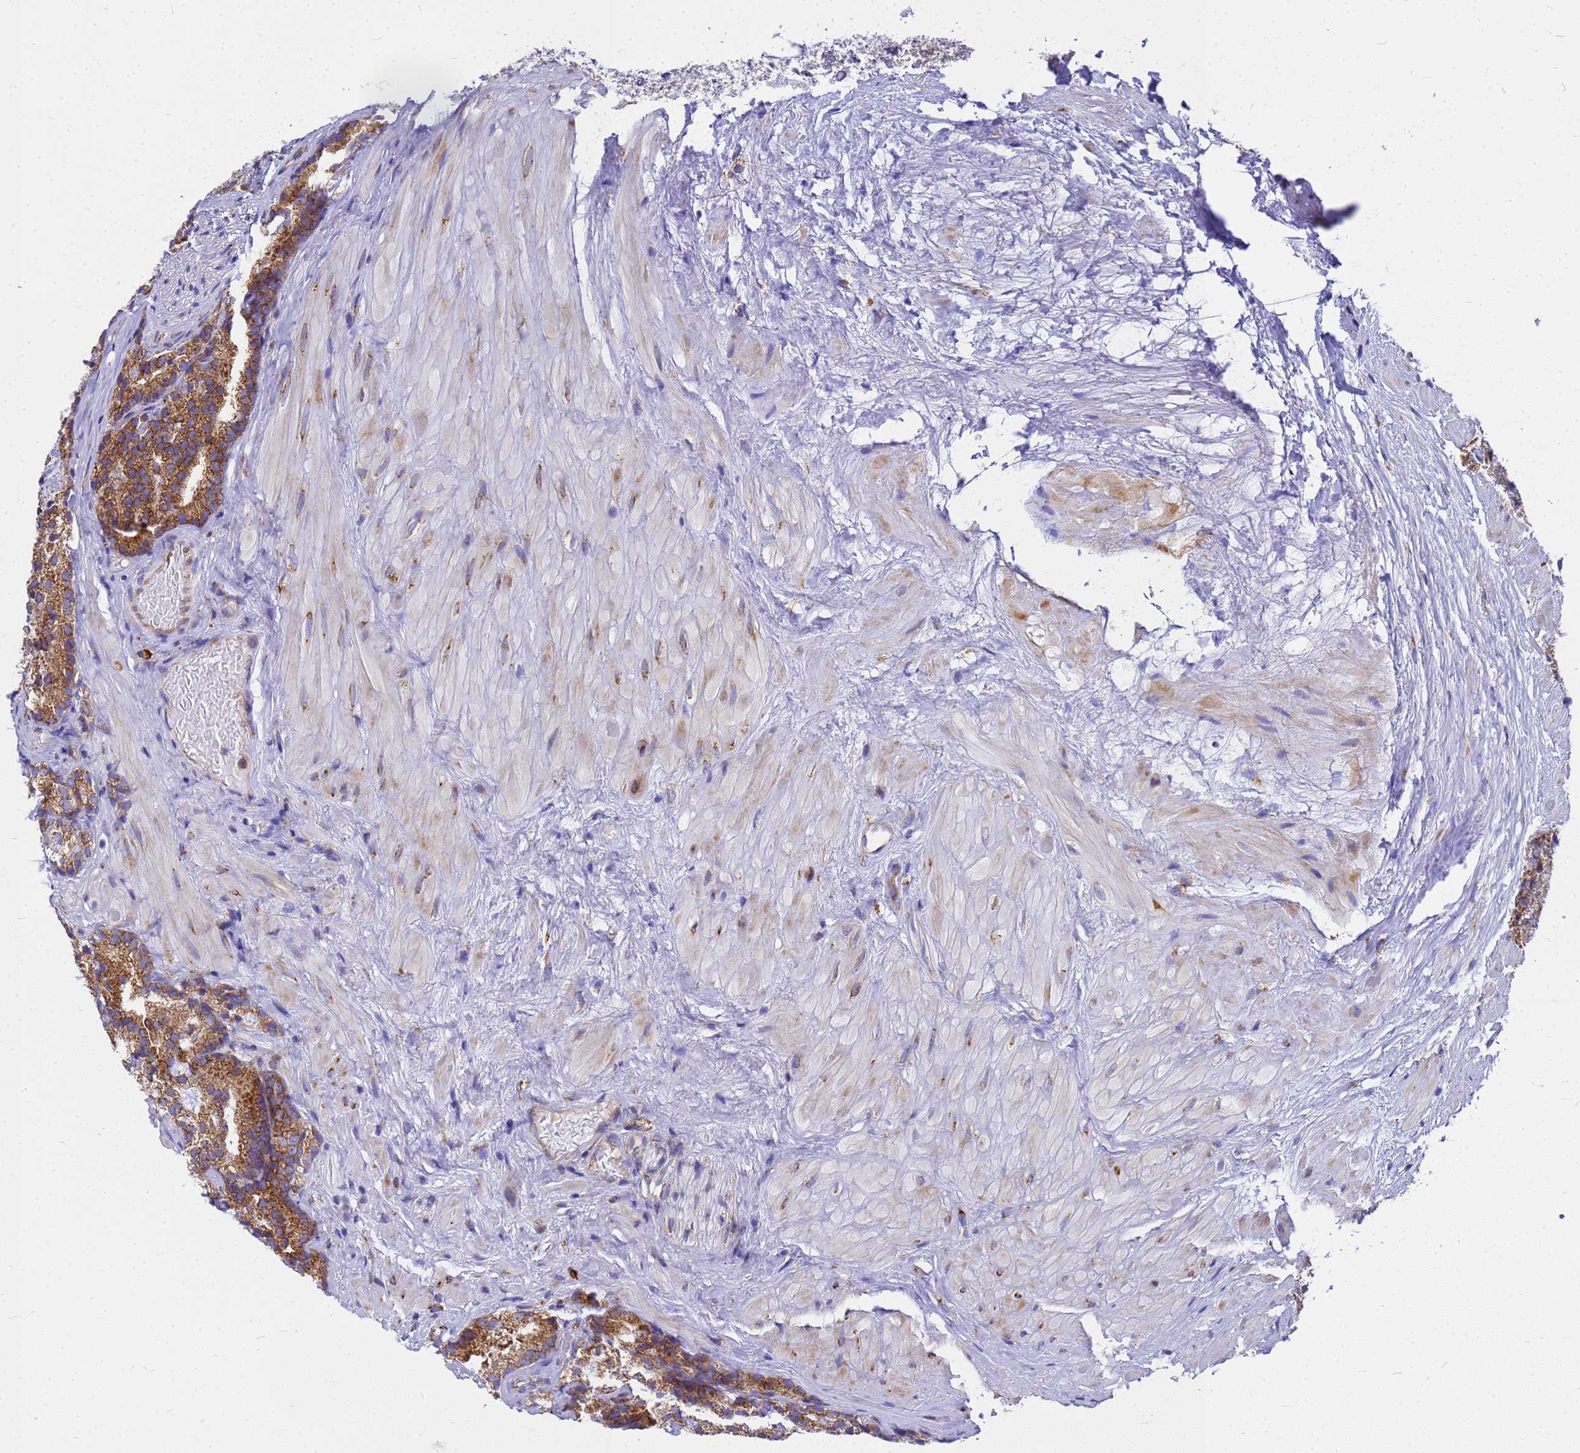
{"staining": {"intensity": "strong", "quantity": ">75%", "location": "cytoplasmic/membranous"}, "tissue": "prostate cancer", "cell_type": "Tumor cells", "image_type": "cancer", "snomed": [{"axis": "morphology", "description": "Adenocarcinoma, High grade"}, {"axis": "topography", "description": "Prostate"}], "caption": "High-magnification brightfield microscopy of prostate cancer (adenocarcinoma (high-grade)) stained with DAB (3,3'-diaminobenzidine) (brown) and counterstained with hematoxylin (blue). tumor cells exhibit strong cytoplasmic/membranous expression is identified in approximately>75% of cells. Immunohistochemistry stains the protein in brown and the nuclei are stained blue.", "gene": "EEF1D", "patient": {"sex": "male", "age": 69}}